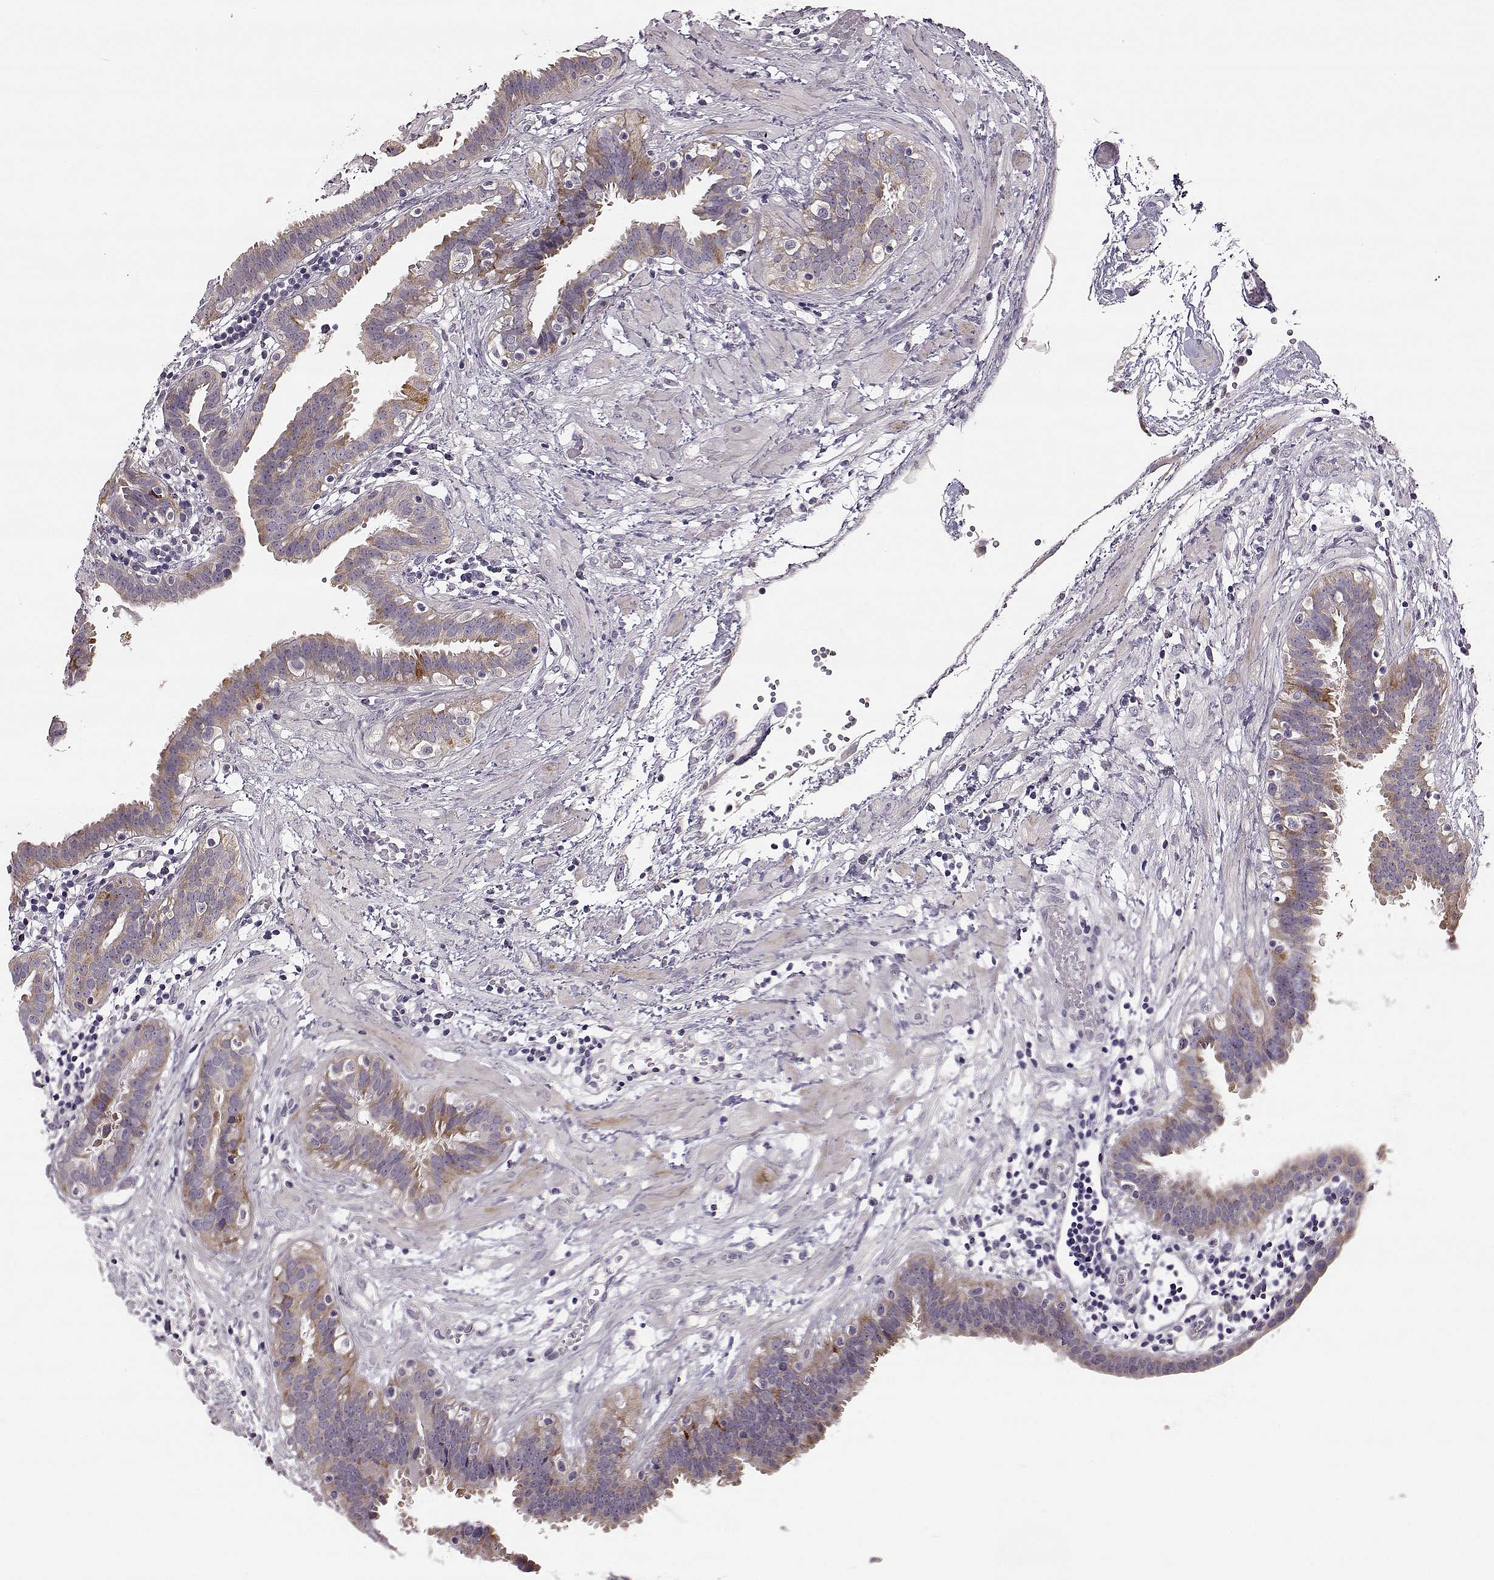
{"staining": {"intensity": "weak", "quantity": "<25%", "location": "cytoplasmic/membranous"}, "tissue": "fallopian tube", "cell_type": "Glandular cells", "image_type": "normal", "snomed": [{"axis": "morphology", "description": "Normal tissue, NOS"}, {"axis": "topography", "description": "Fallopian tube"}], "caption": "Immunohistochemistry micrograph of normal fallopian tube: human fallopian tube stained with DAB (3,3'-diaminobenzidine) reveals no significant protein staining in glandular cells.", "gene": "MAP6D1", "patient": {"sex": "female", "age": 37}}